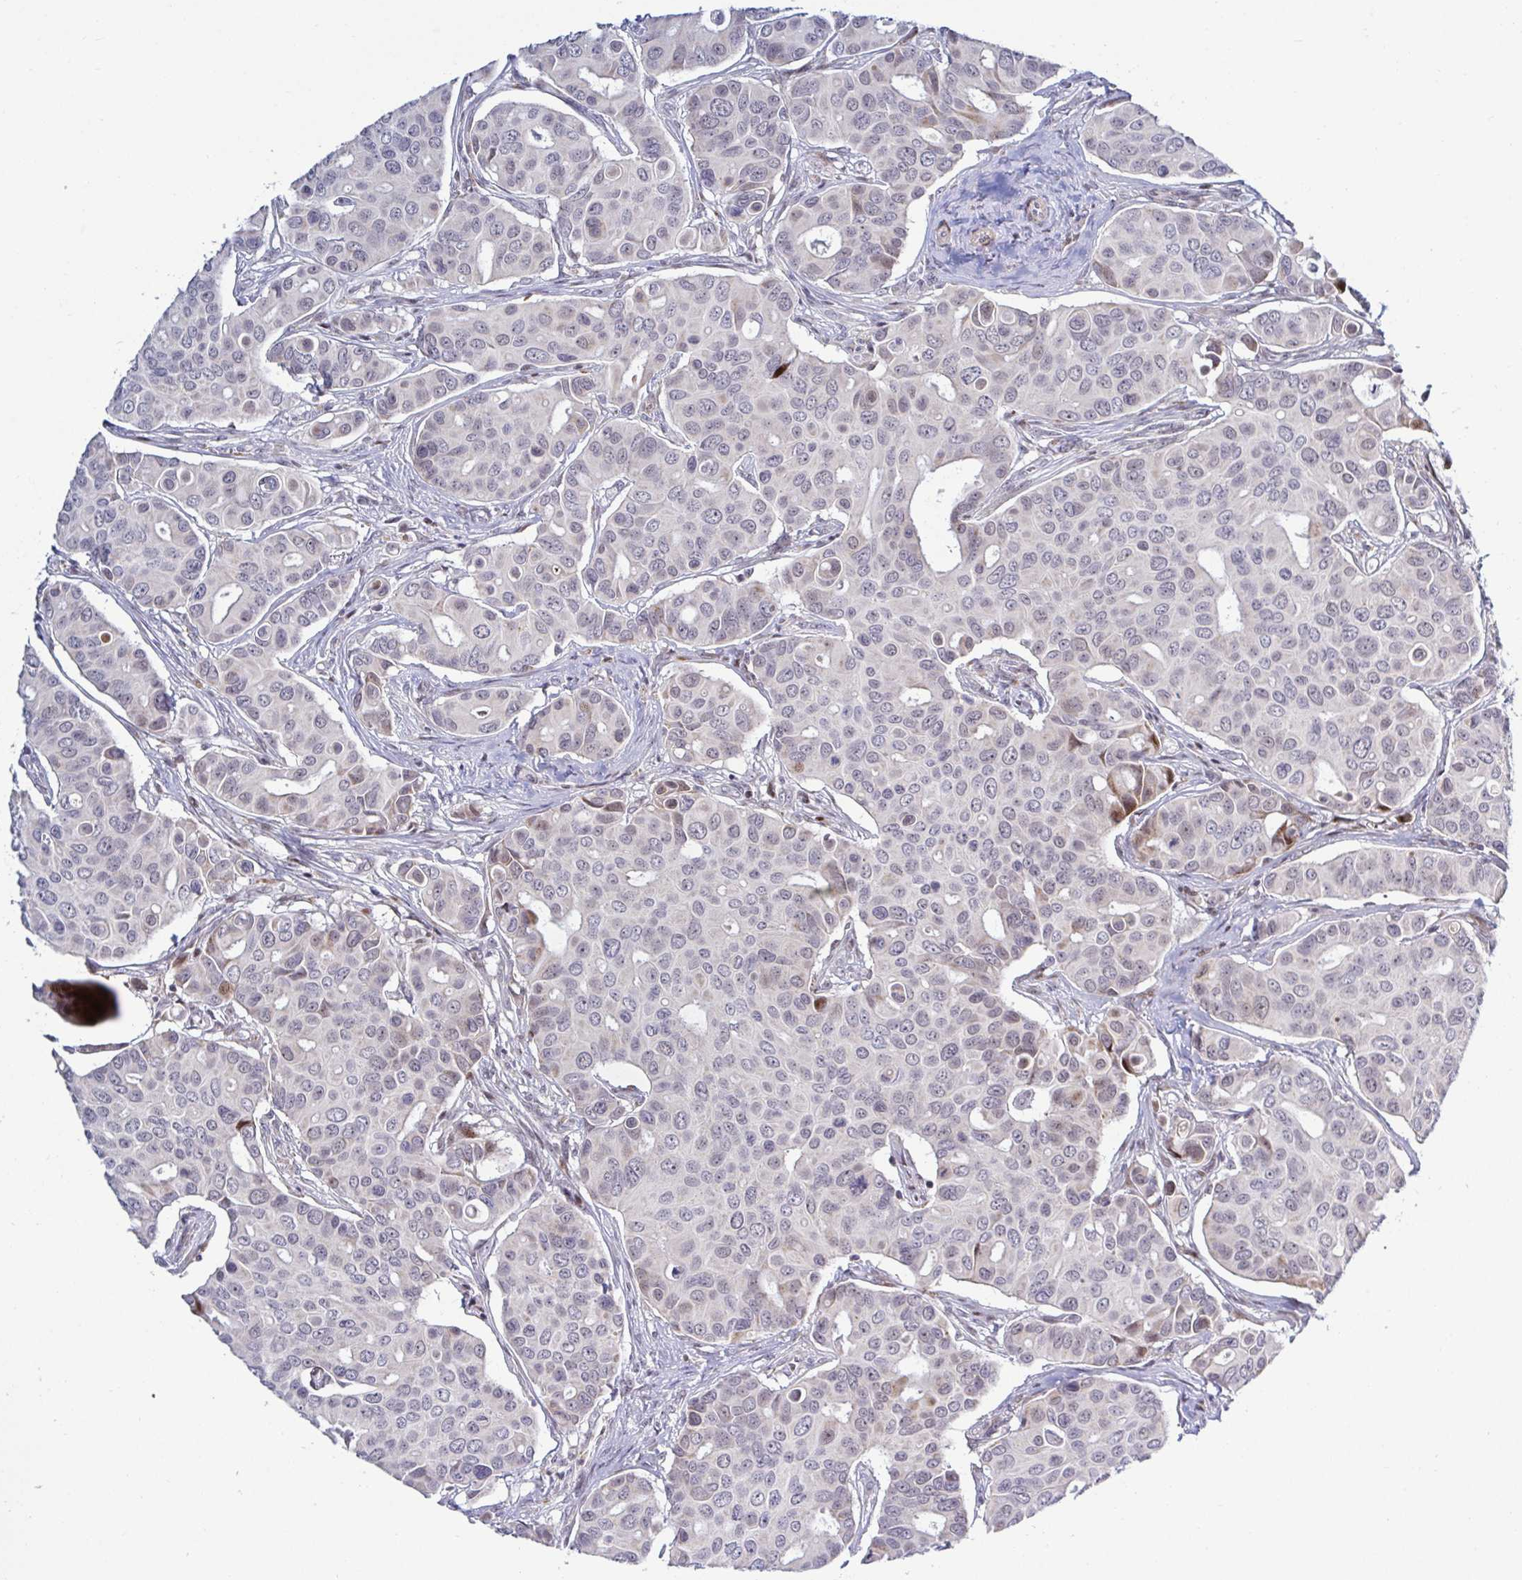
{"staining": {"intensity": "weak", "quantity": "<25%", "location": "cytoplasmic/membranous"}, "tissue": "breast cancer", "cell_type": "Tumor cells", "image_type": "cancer", "snomed": [{"axis": "morphology", "description": "Normal tissue, NOS"}, {"axis": "morphology", "description": "Duct carcinoma"}, {"axis": "topography", "description": "Skin"}, {"axis": "topography", "description": "Breast"}], "caption": "A high-resolution histopathology image shows immunohistochemistry (IHC) staining of breast invasive ductal carcinoma, which exhibits no significant expression in tumor cells.", "gene": "DZIP1", "patient": {"sex": "female", "age": 54}}